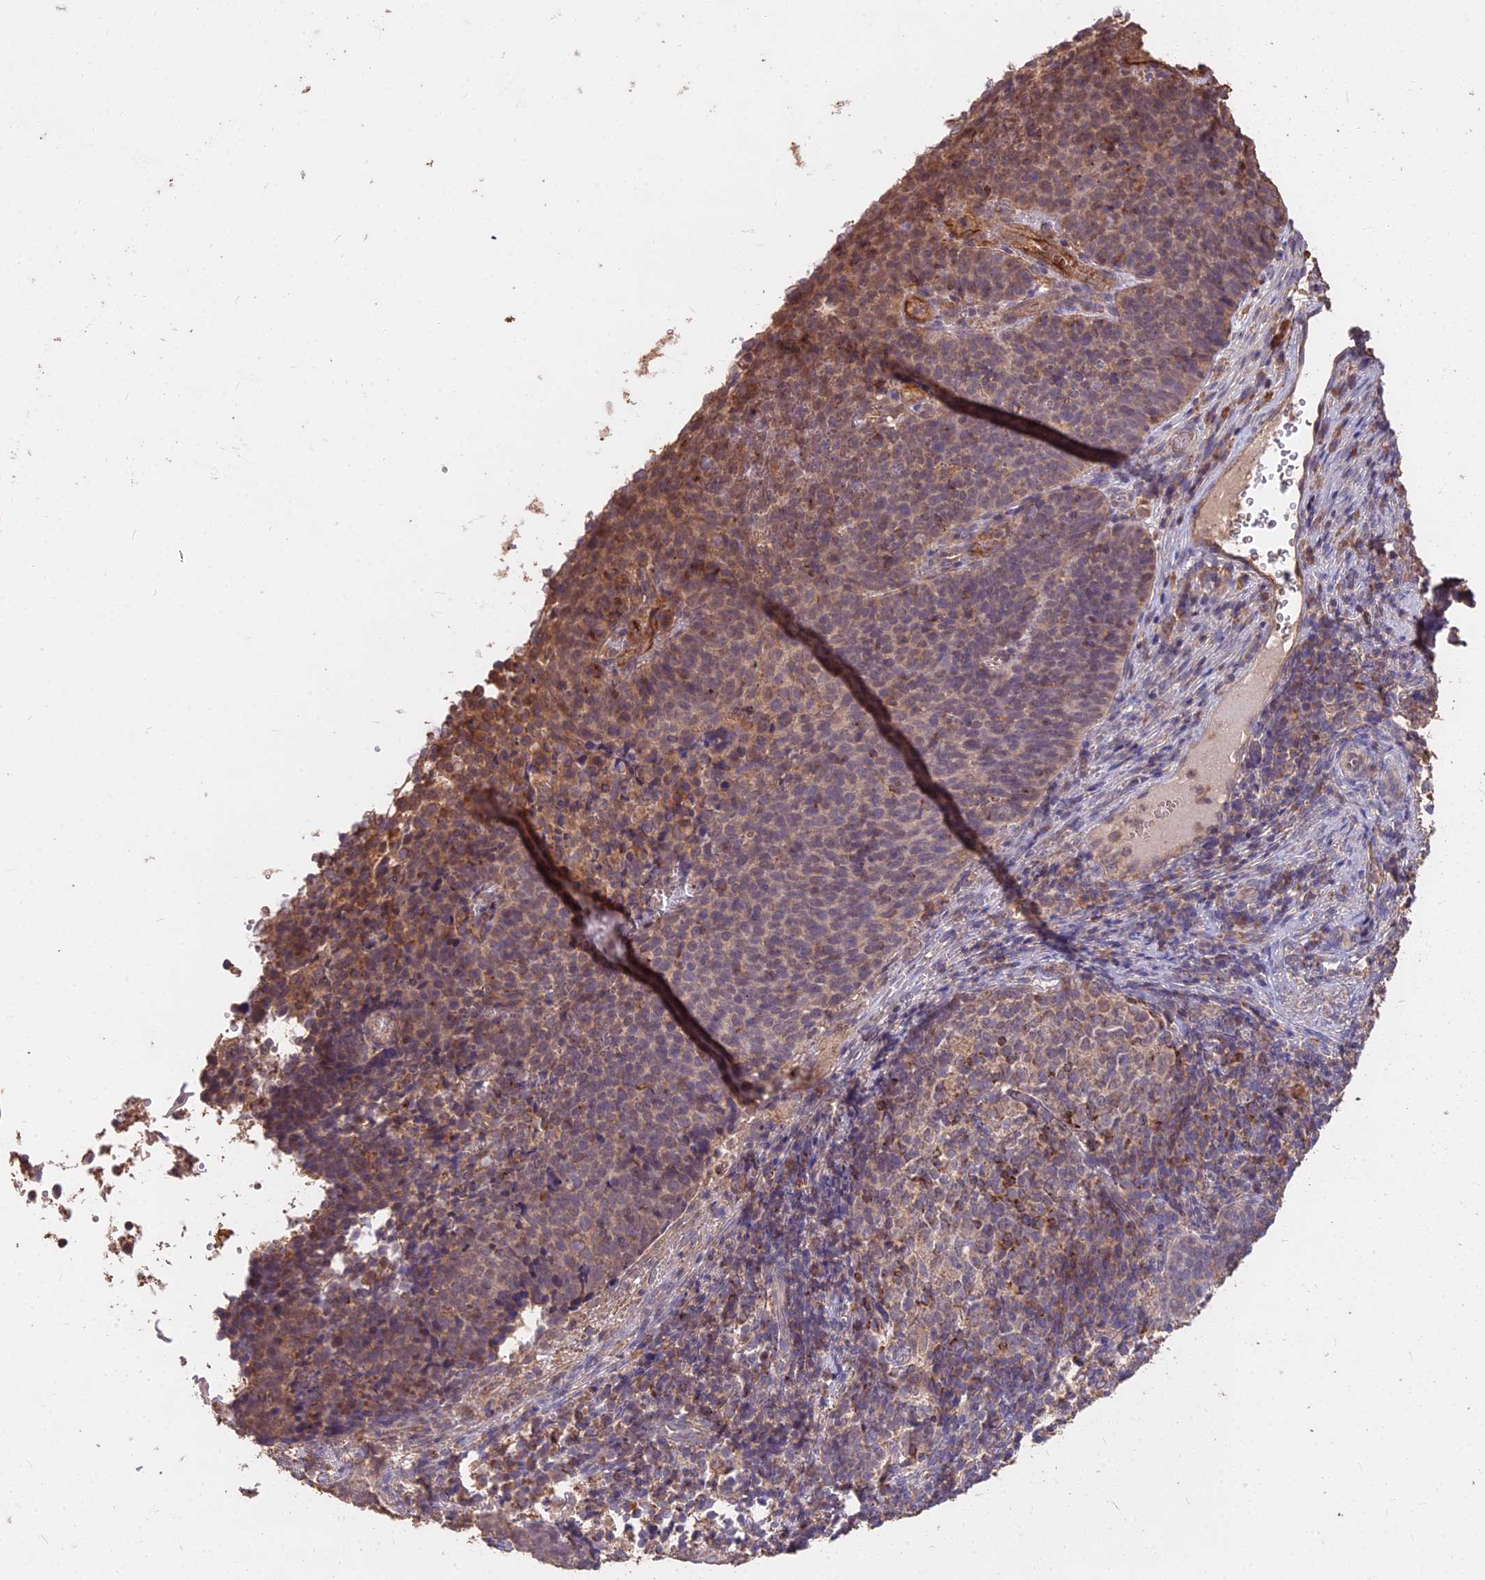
{"staining": {"intensity": "moderate", "quantity": "25%-75%", "location": "cytoplasmic/membranous"}, "tissue": "cervical cancer", "cell_type": "Tumor cells", "image_type": "cancer", "snomed": [{"axis": "morphology", "description": "Normal tissue, NOS"}, {"axis": "morphology", "description": "Squamous cell carcinoma, NOS"}, {"axis": "topography", "description": "Cervix"}], "caption": "Cervical squamous cell carcinoma stained with DAB (3,3'-diaminobenzidine) immunohistochemistry (IHC) displays medium levels of moderate cytoplasmic/membranous staining in approximately 25%-75% of tumor cells.", "gene": "CEMIP2", "patient": {"sex": "female", "age": 39}}